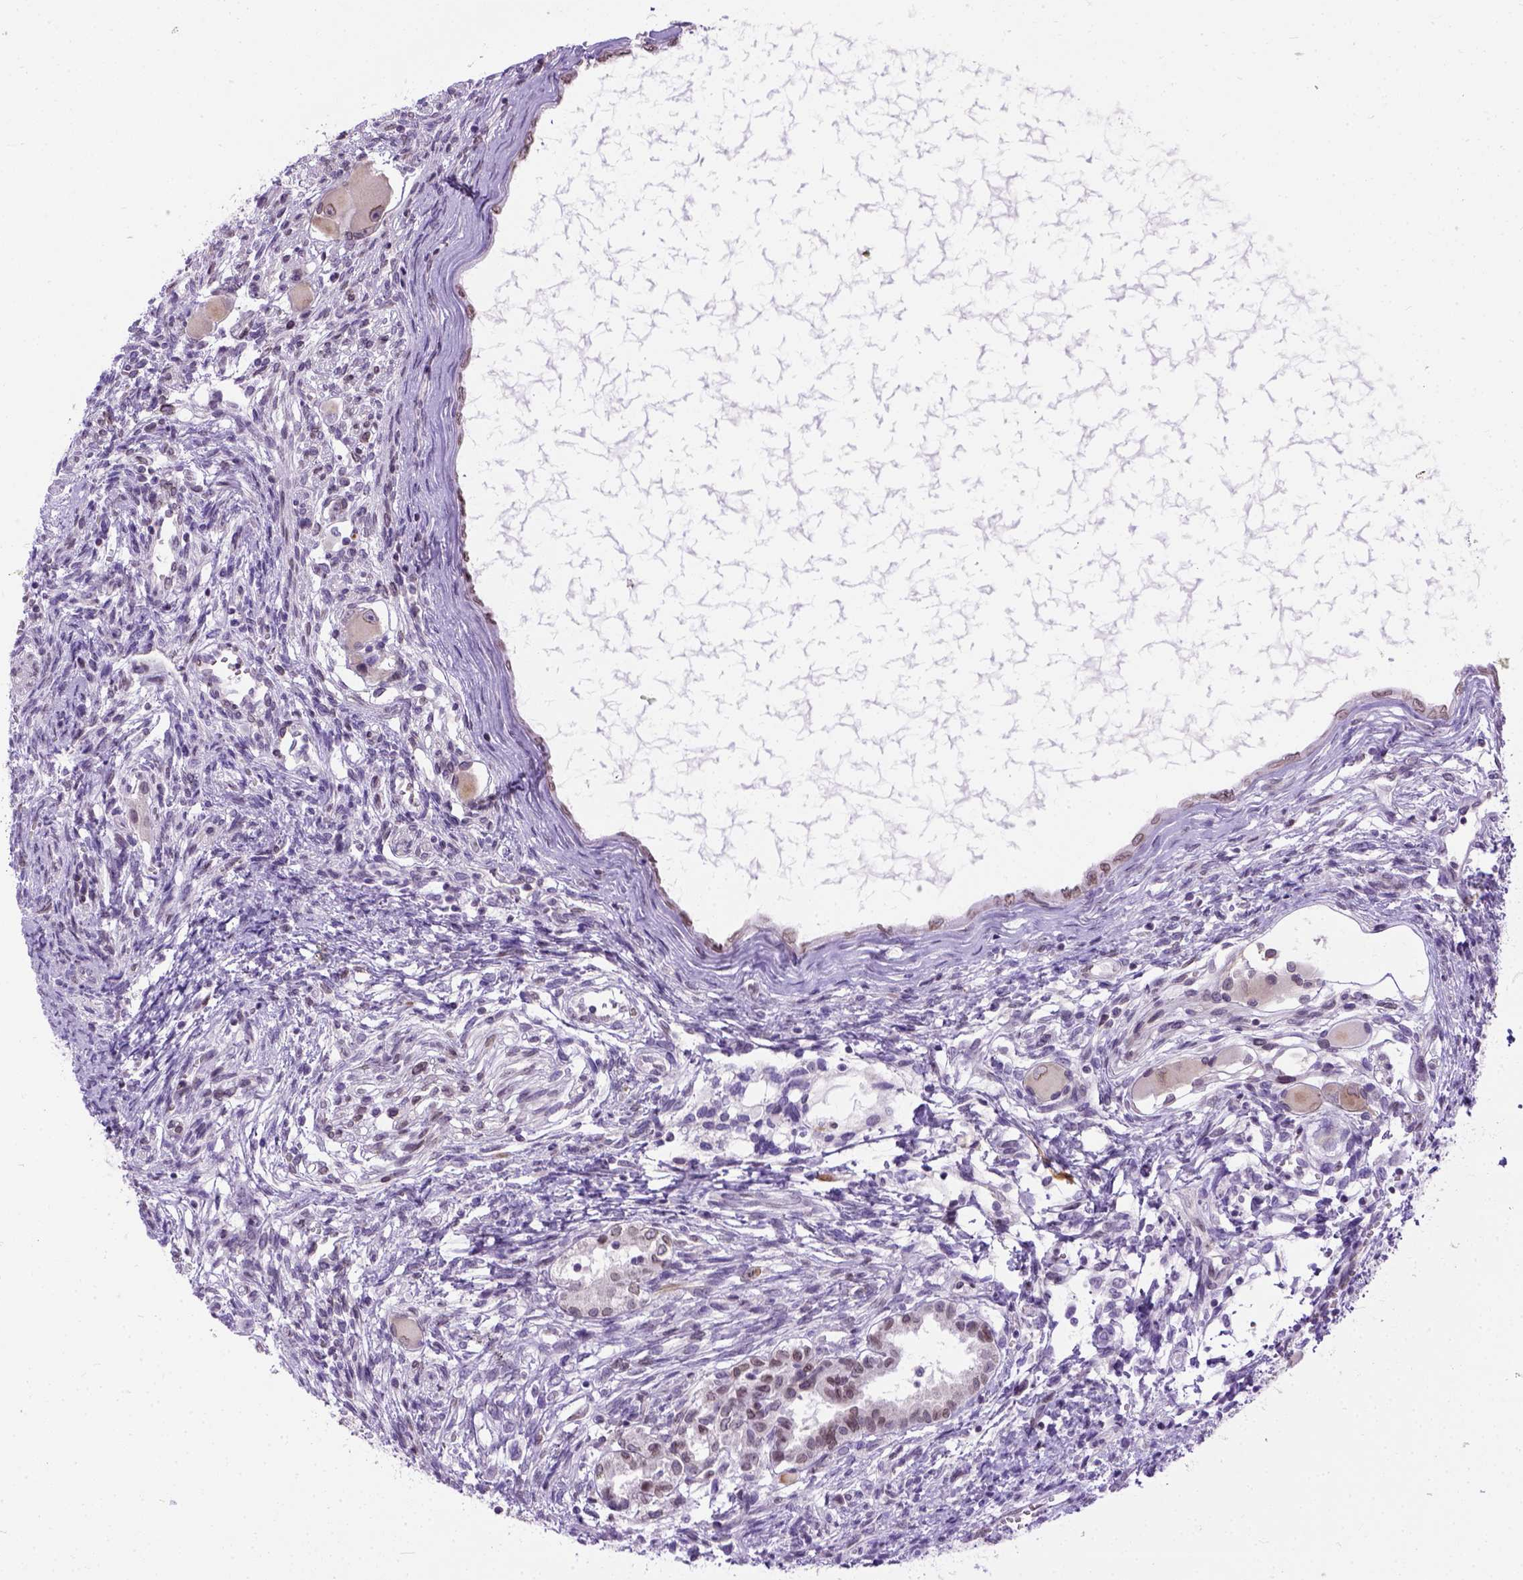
{"staining": {"intensity": "moderate", "quantity": ">75%", "location": "cytoplasmic/membranous,nuclear"}, "tissue": "testis cancer", "cell_type": "Tumor cells", "image_type": "cancer", "snomed": [{"axis": "morphology", "description": "Carcinoma, Embryonal, NOS"}, {"axis": "topography", "description": "Testis"}], "caption": "Testis cancer (embryonal carcinoma) stained with a brown dye exhibits moderate cytoplasmic/membranous and nuclear positive staining in approximately >75% of tumor cells.", "gene": "FAM184B", "patient": {"sex": "male", "age": 37}}